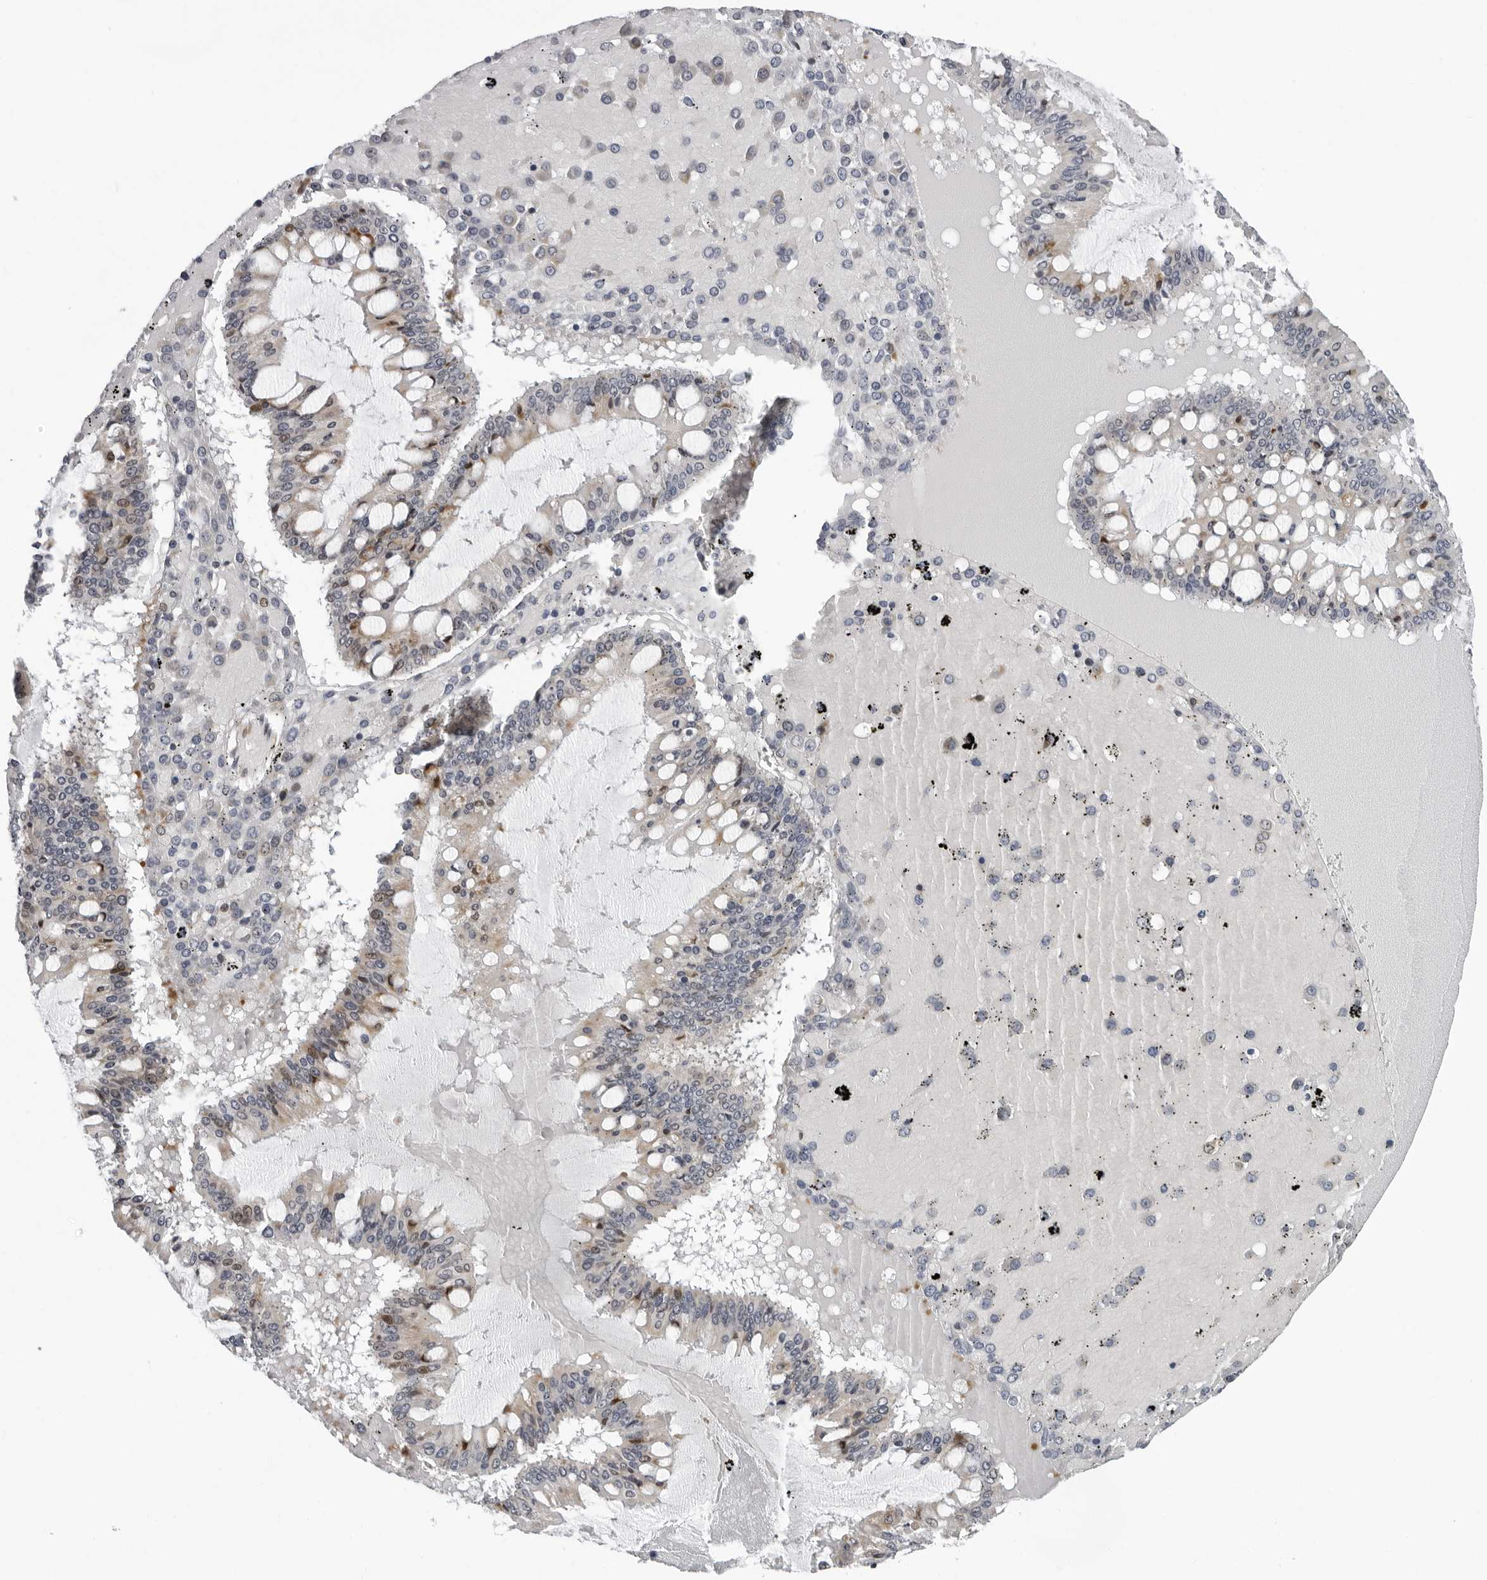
{"staining": {"intensity": "moderate", "quantity": "25%-75%", "location": "cytoplasmic/membranous,nuclear"}, "tissue": "ovarian cancer", "cell_type": "Tumor cells", "image_type": "cancer", "snomed": [{"axis": "morphology", "description": "Cystadenocarcinoma, mucinous, NOS"}, {"axis": "topography", "description": "Ovary"}], "caption": "This histopathology image demonstrates ovarian cancer (mucinous cystadenocarcinoma) stained with IHC to label a protein in brown. The cytoplasmic/membranous and nuclear of tumor cells show moderate positivity for the protein. Nuclei are counter-stained blue.", "gene": "PIP4K2C", "patient": {"sex": "female", "age": 73}}